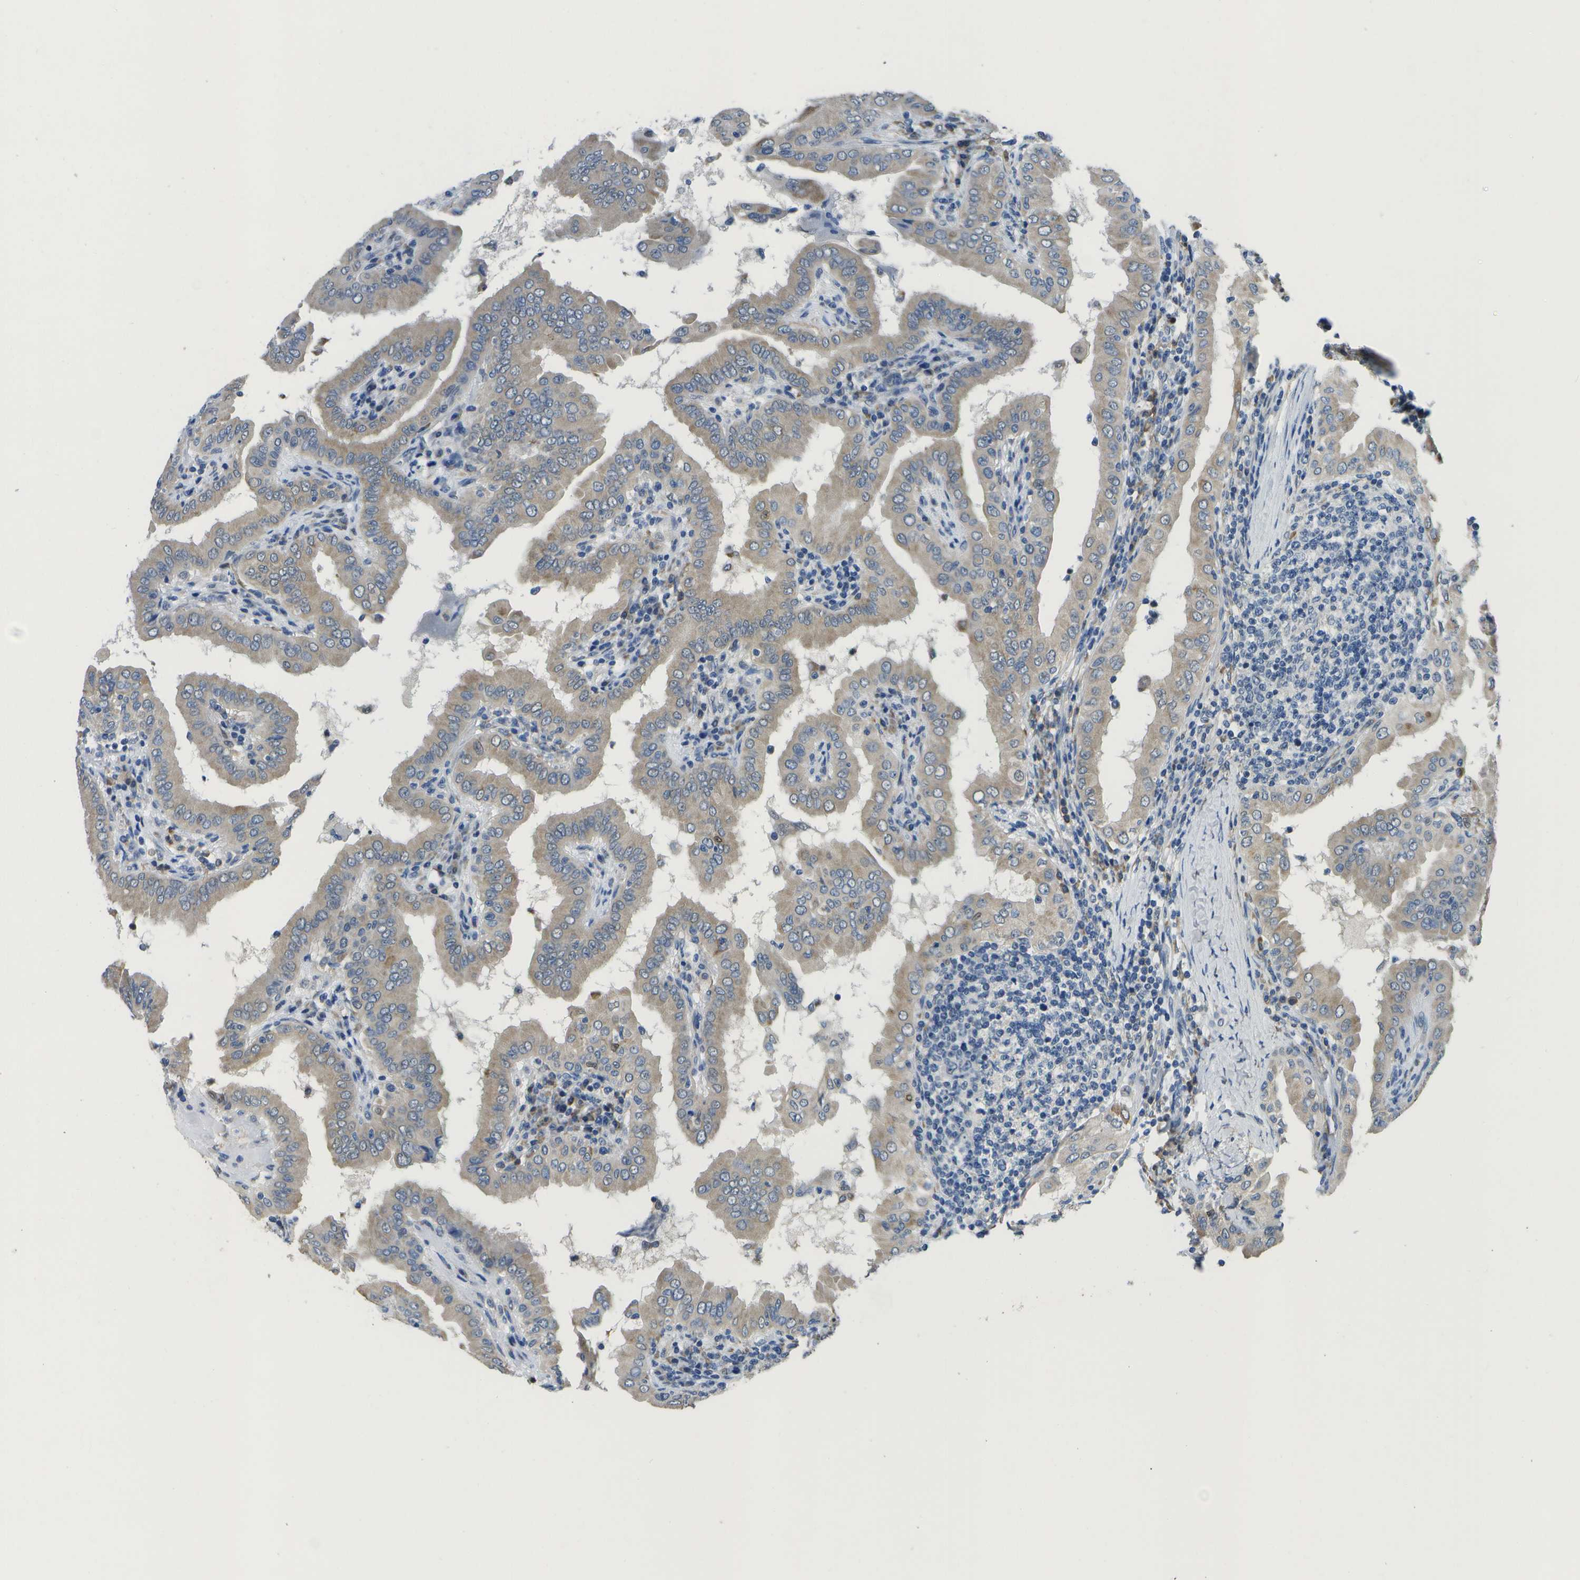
{"staining": {"intensity": "weak", "quantity": ">75%", "location": "cytoplasmic/membranous"}, "tissue": "thyroid cancer", "cell_type": "Tumor cells", "image_type": "cancer", "snomed": [{"axis": "morphology", "description": "Papillary adenocarcinoma, NOS"}, {"axis": "topography", "description": "Thyroid gland"}], "caption": "A high-resolution micrograph shows immunohistochemistry (IHC) staining of papillary adenocarcinoma (thyroid), which demonstrates weak cytoplasmic/membranous staining in about >75% of tumor cells.", "gene": "DSE", "patient": {"sex": "male", "age": 33}}